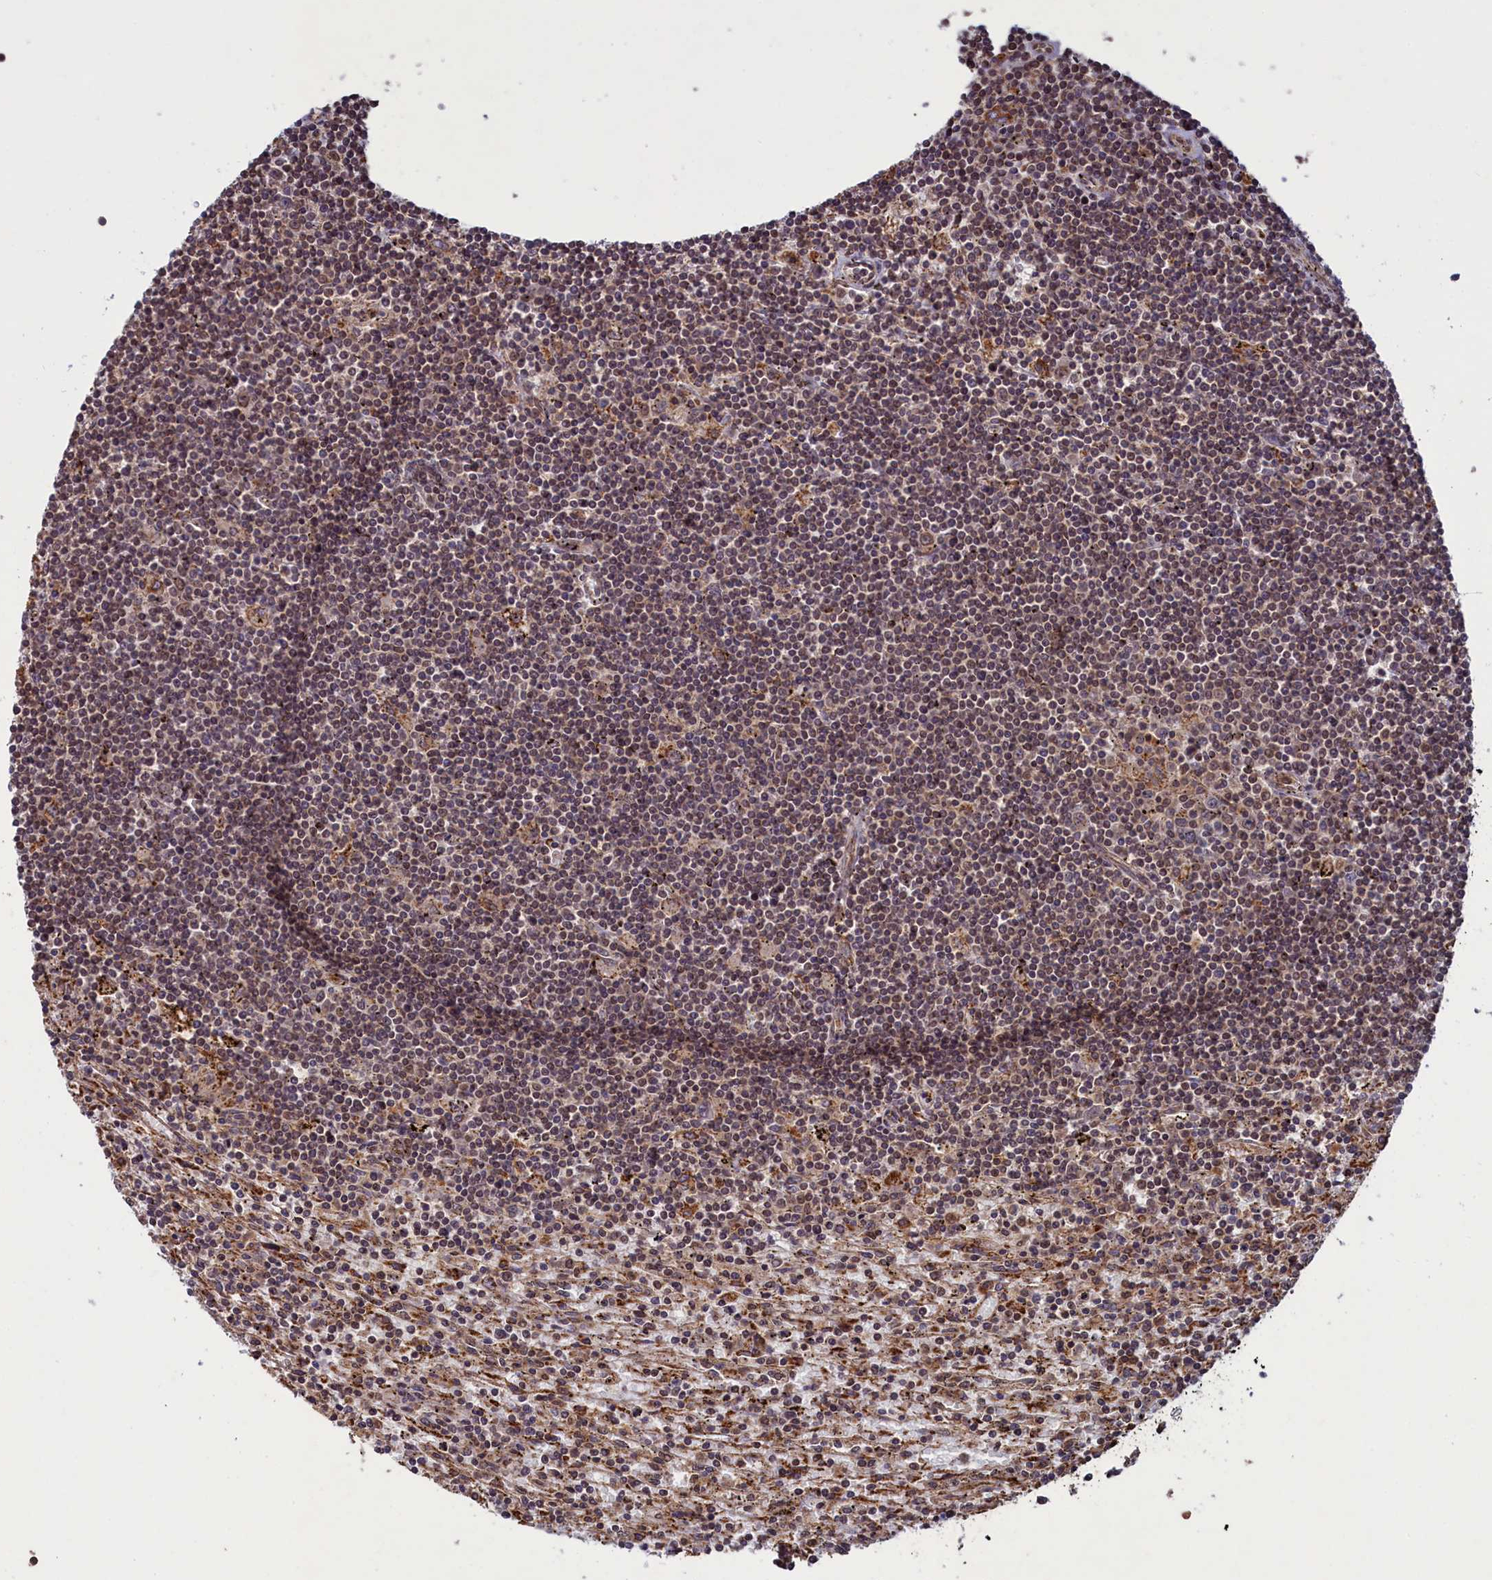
{"staining": {"intensity": "weak", "quantity": "25%-75%", "location": "cytoplasmic/membranous,nuclear"}, "tissue": "lymphoma", "cell_type": "Tumor cells", "image_type": "cancer", "snomed": [{"axis": "morphology", "description": "Malignant lymphoma, non-Hodgkin's type, Low grade"}, {"axis": "topography", "description": "Spleen"}], "caption": "Lymphoma stained with immunohistochemistry (IHC) exhibits weak cytoplasmic/membranous and nuclear staining in about 25%-75% of tumor cells. (brown staining indicates protein expression, while blue staining denotes nuclei).", "gene": "NAE1", "patient": {"sex": "male", "age": 76}}